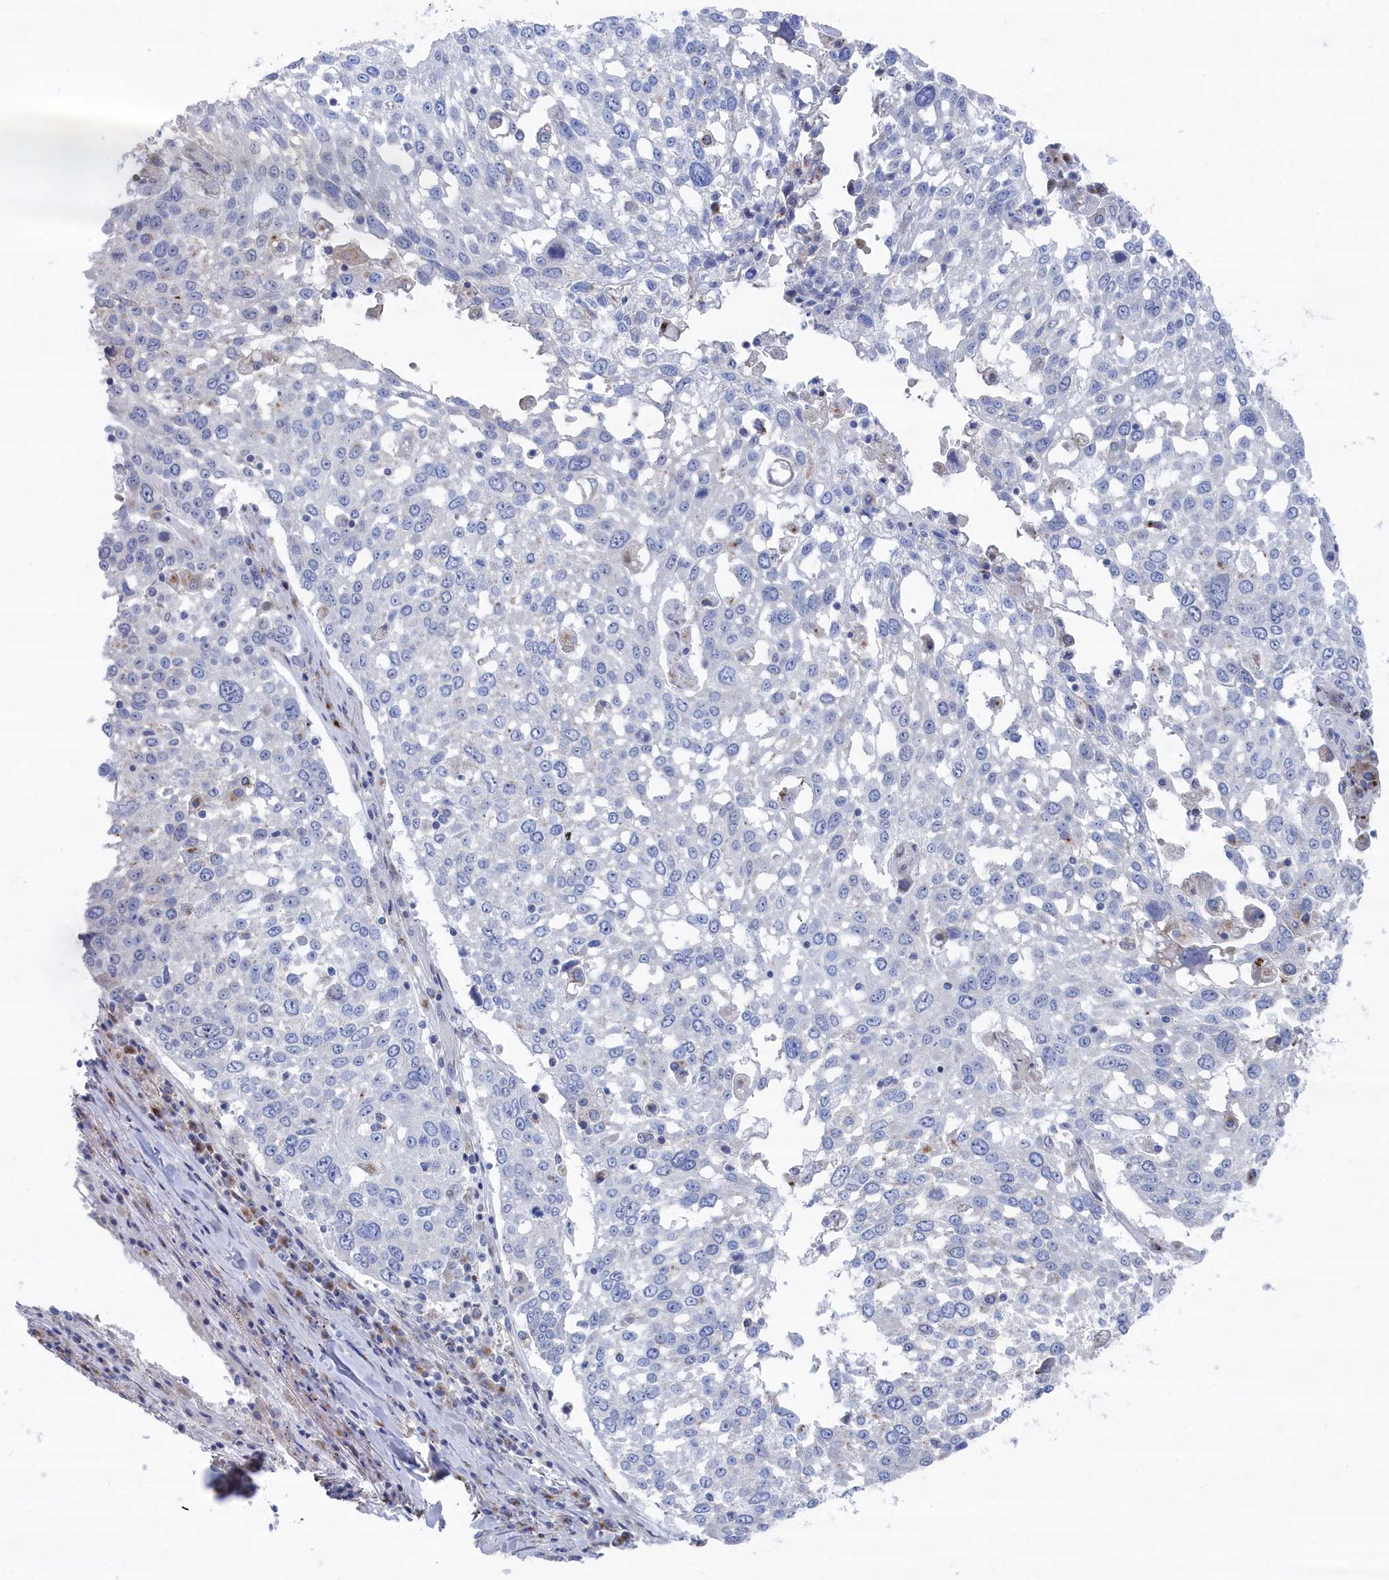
{"staining": {"intensity": "negative", "quantity": "none", "location": "none"}, "tissue": "lung cancer", "cell_type": "Tumor cells", "image_type": "cancer", "snomed": [{"axis": "morphology", "description": "Squamous cell carcinoma, NOS"}, {"axis": "topography", "description": "Lung"}], "caption": "Immunohistochemistry (IHC) histopathology image of lung cancer (squamous cell carcinoma) stained for a protein (brown), which demonstrates no expression in tumor cells.", "gene": "IRX1", "patient": {"sex": "male", "age": 65}}